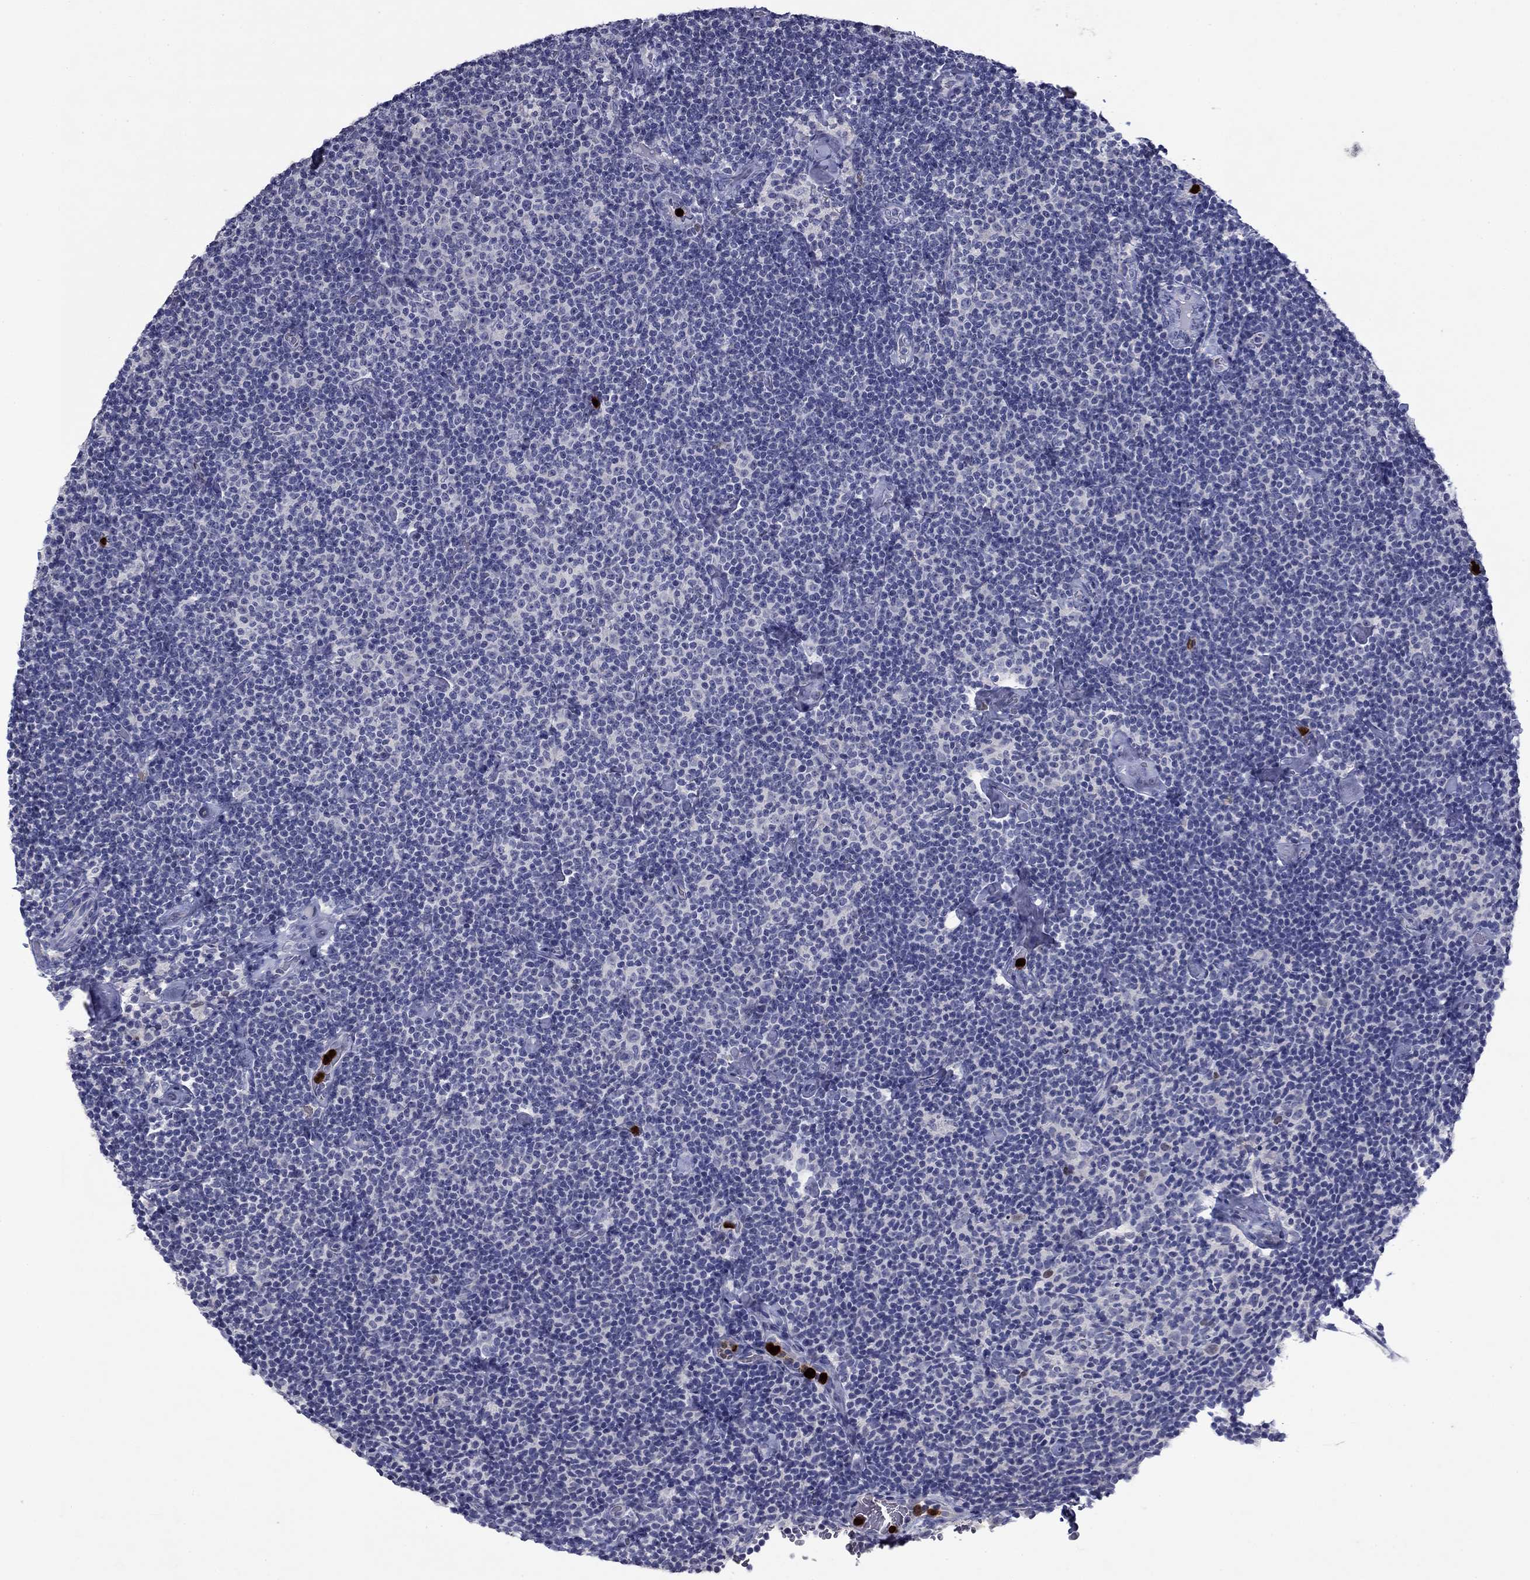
{"staining": {"intensity": "negative", "quantity": "none", "location": "none"}, "tissue": "lymphoma", "cell_type": "Tumor cells", "image_type": "cancer", "snomed": [{"axis": "morphology", "description": "Malignant lymphoma, non-Hodgkin's type, Low grade"}, {"axis": "topography", "description": "Lymph node"}], "caption": "Immunohistochemical staining of lymphoma shows no significant positivity in tumor cells.", "gene": "IRF5", "patient": {"sex": "male", "age": 81}}